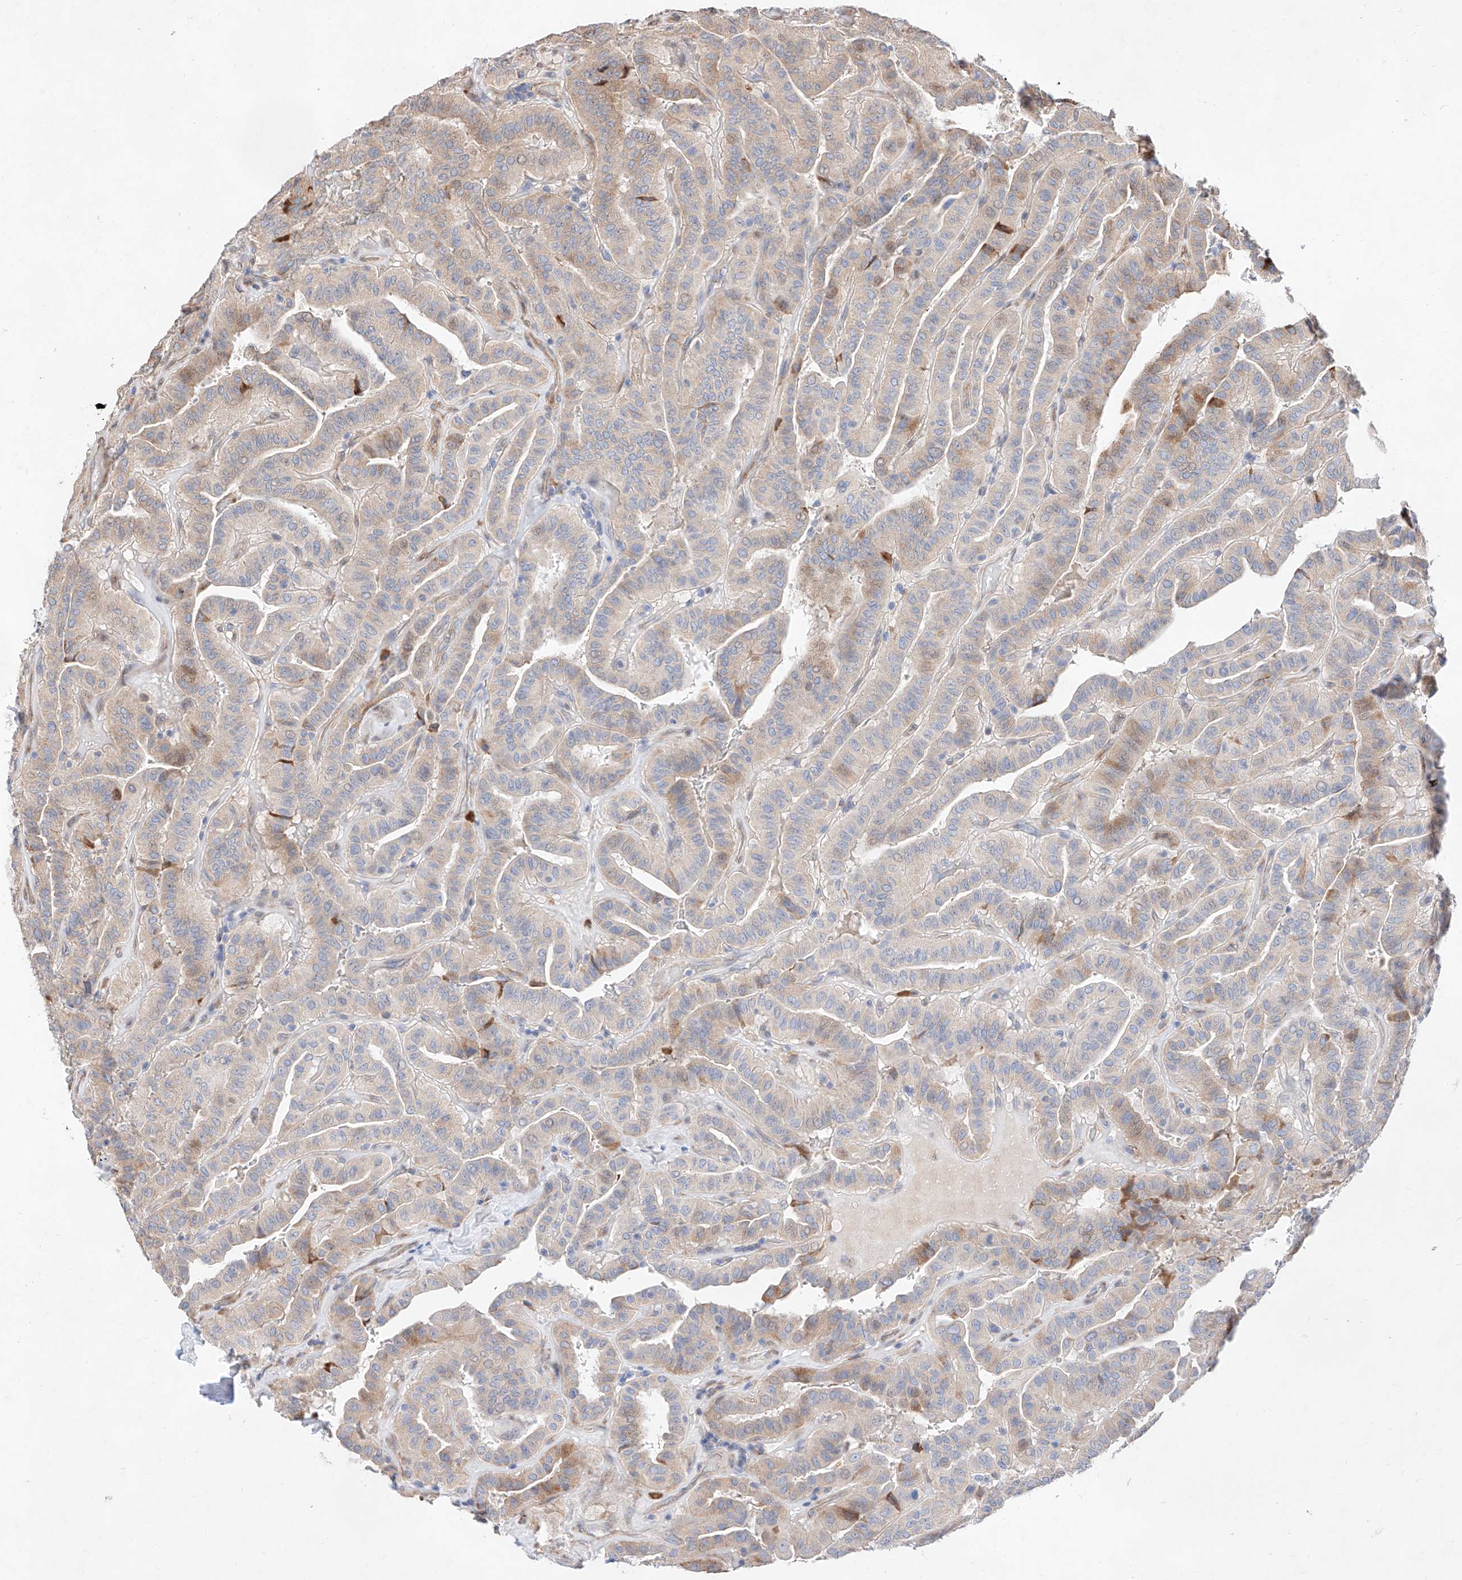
{"staining": {"intensity": "moderate", "quantity": "<25%", "location": "cytoplasmic/membranous"}, "tissue": "thyroid cancer", "cell_type": "Tumor cells", "image_type": "cancer", "snomed": [{"axis": "morphology", "description": "Papillary adenocarcinoma, NOS"}, {"axis": "topography", "description": "Thyroid gland"}], "caption": "About <25% of tumor cells in human thyroid cancer (papillary adenocarcinoma) reveal moderate cytoplasmic/membranous protein staining as visualized by brown immunohistochemical staining.", "gene": "ATP9B", "patient": {"sex": "male", "age": 77}}